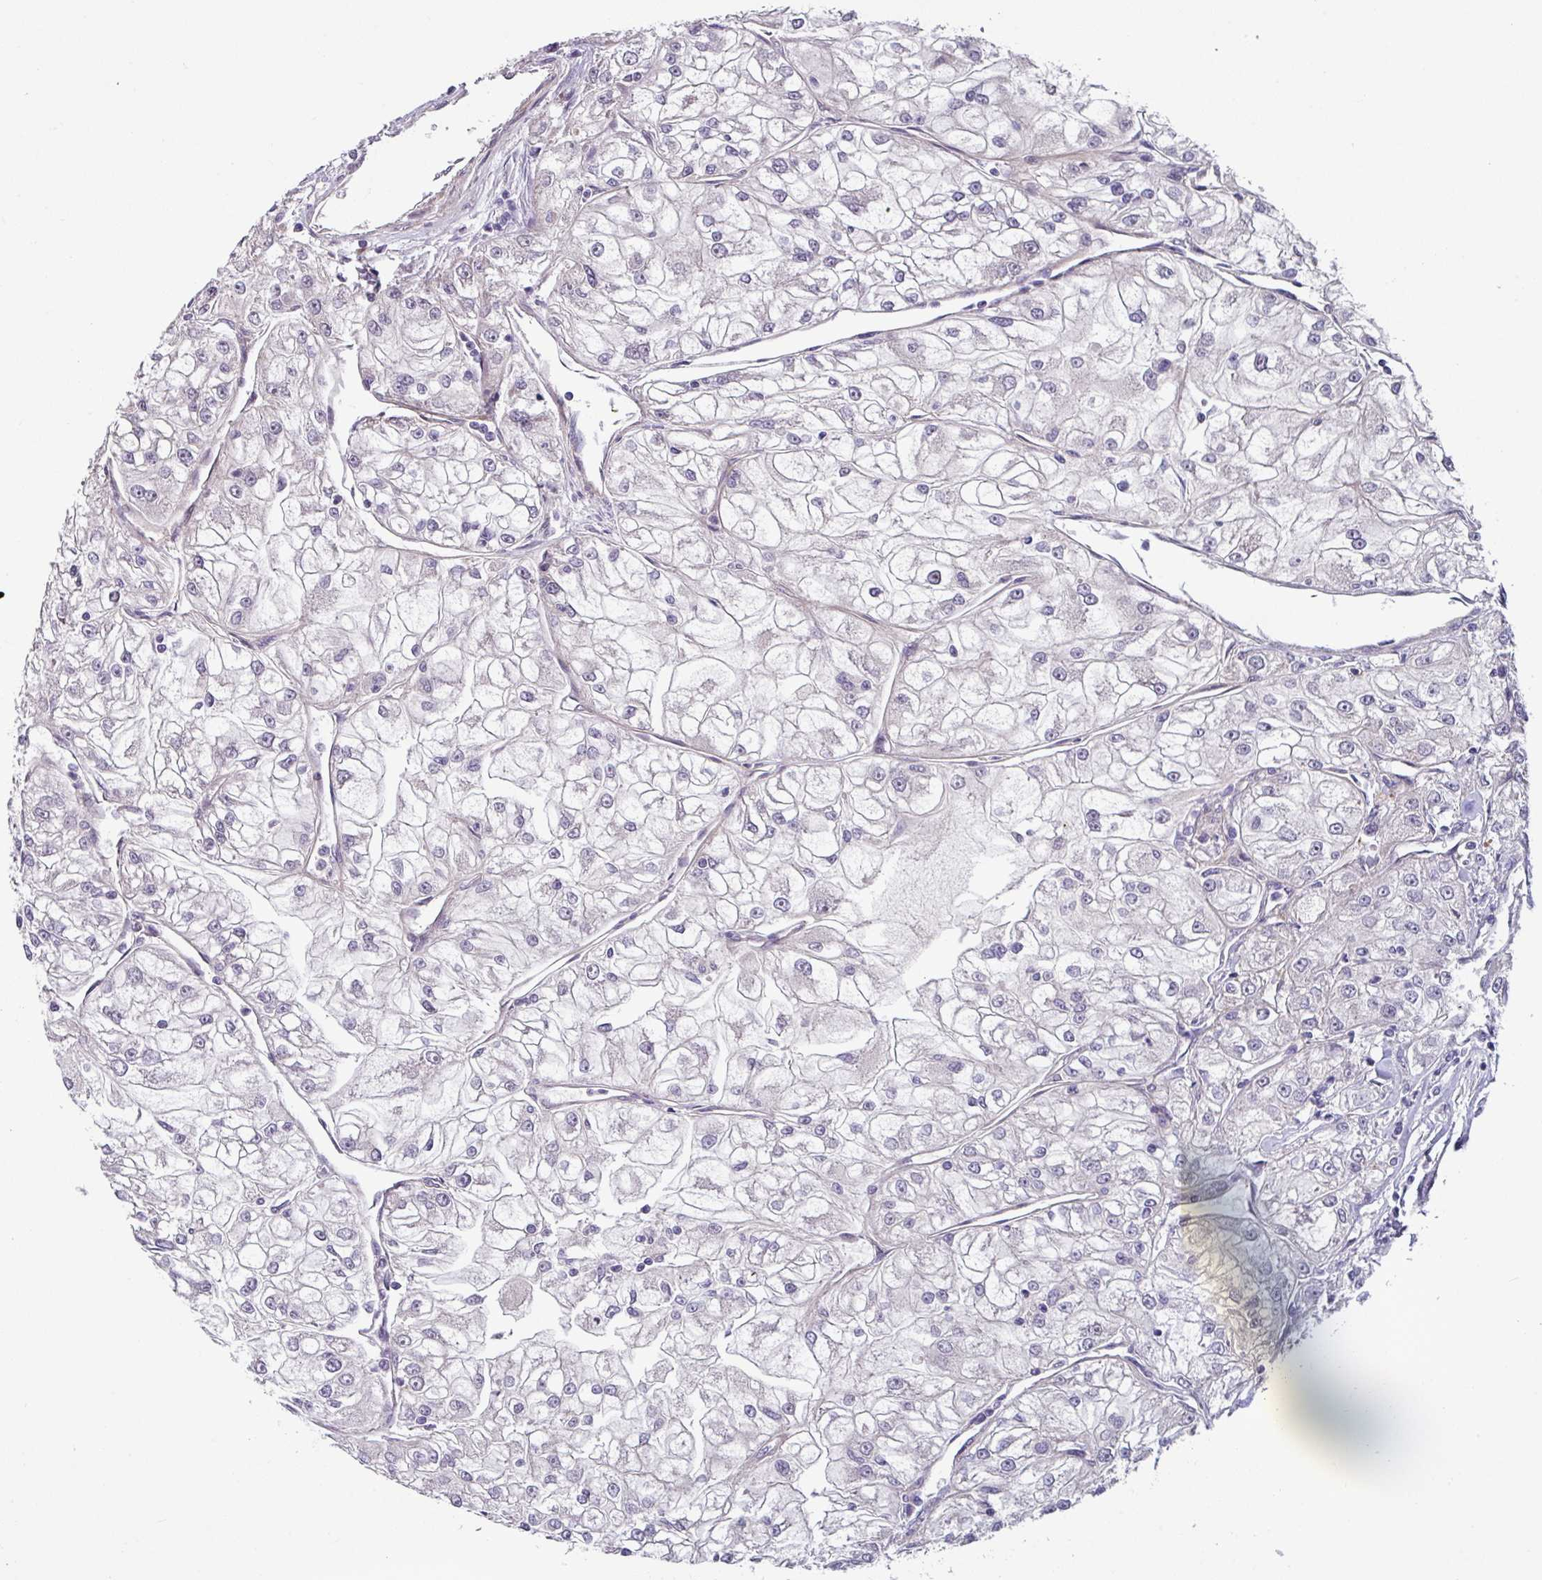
{"staining": {"intensity": "negative", "quantity": "none", "location": "none"}, "tissue": "renal cancer", "cell_type": "Tumor cells", "image_type": "cancer", "snomed": [{"axis": "morphology", "description": "Adenocarcinoma, NOS"}, {"axis": "topography", "description": "Kidney"}], "caption": "Tumor cells show no significant protein positivity in renal cancer (adenocarcinoma).", "gene": "KLHL3", "patient": {"sex": "female", "age": 72}}